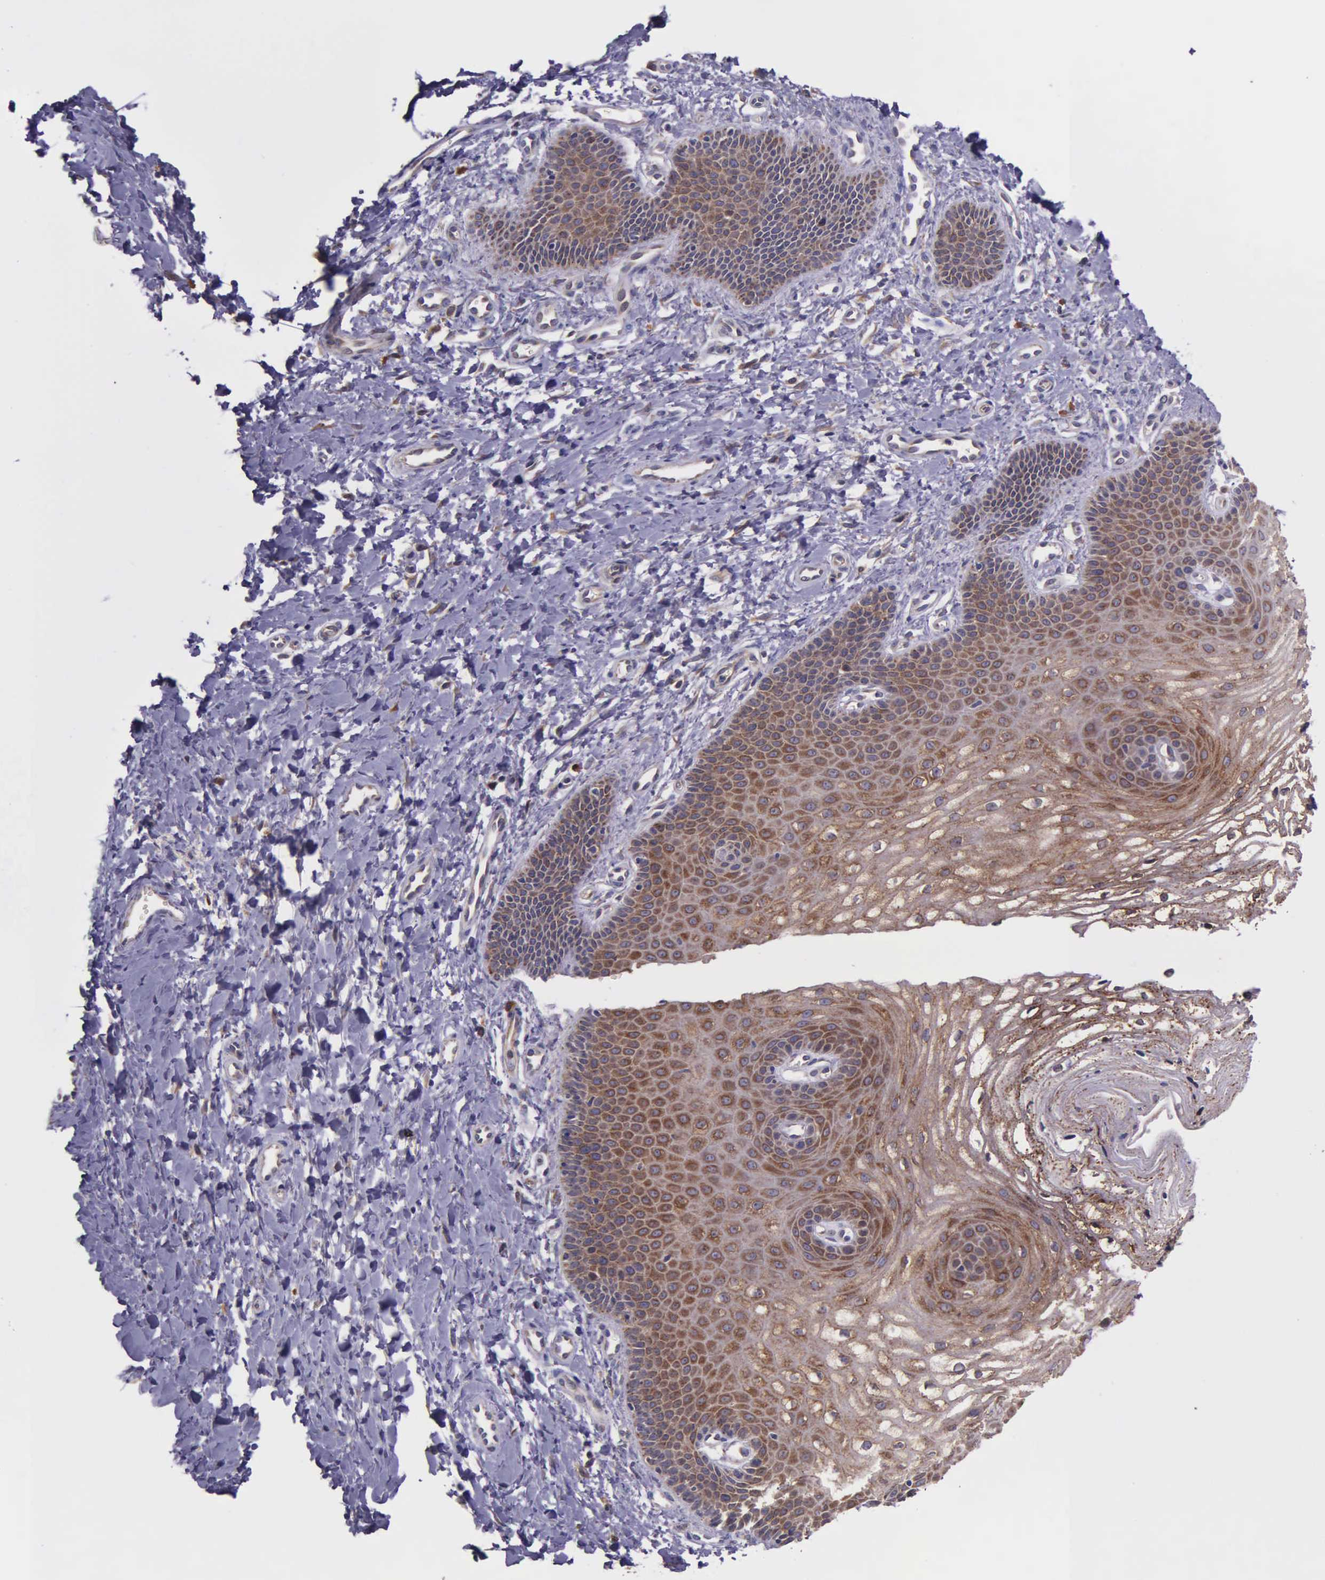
{"staining": {"intensity": "strong", "quantity": "25%-75%", "location": "cytoplasmic/membranous"}, "tissue": "vagina", "cell_type": "Squamous epithelial cells", "image_type": "normal", "snomed": [{"axis": "morphology", "description": "Normal tissue, NOS"}, {"axis": "topography", "description": "Vagina"}], "caption": "Squamous epithelial cells exhibit high levels of strong cytoplasmic/membranous expression in about 25%-75% of cells in unremarkable human vagina. (DAB IHC with brightfield microscopy, high magnification).", "gene": "NSDHL", "patient": {"sex": "female", "age": 68}}